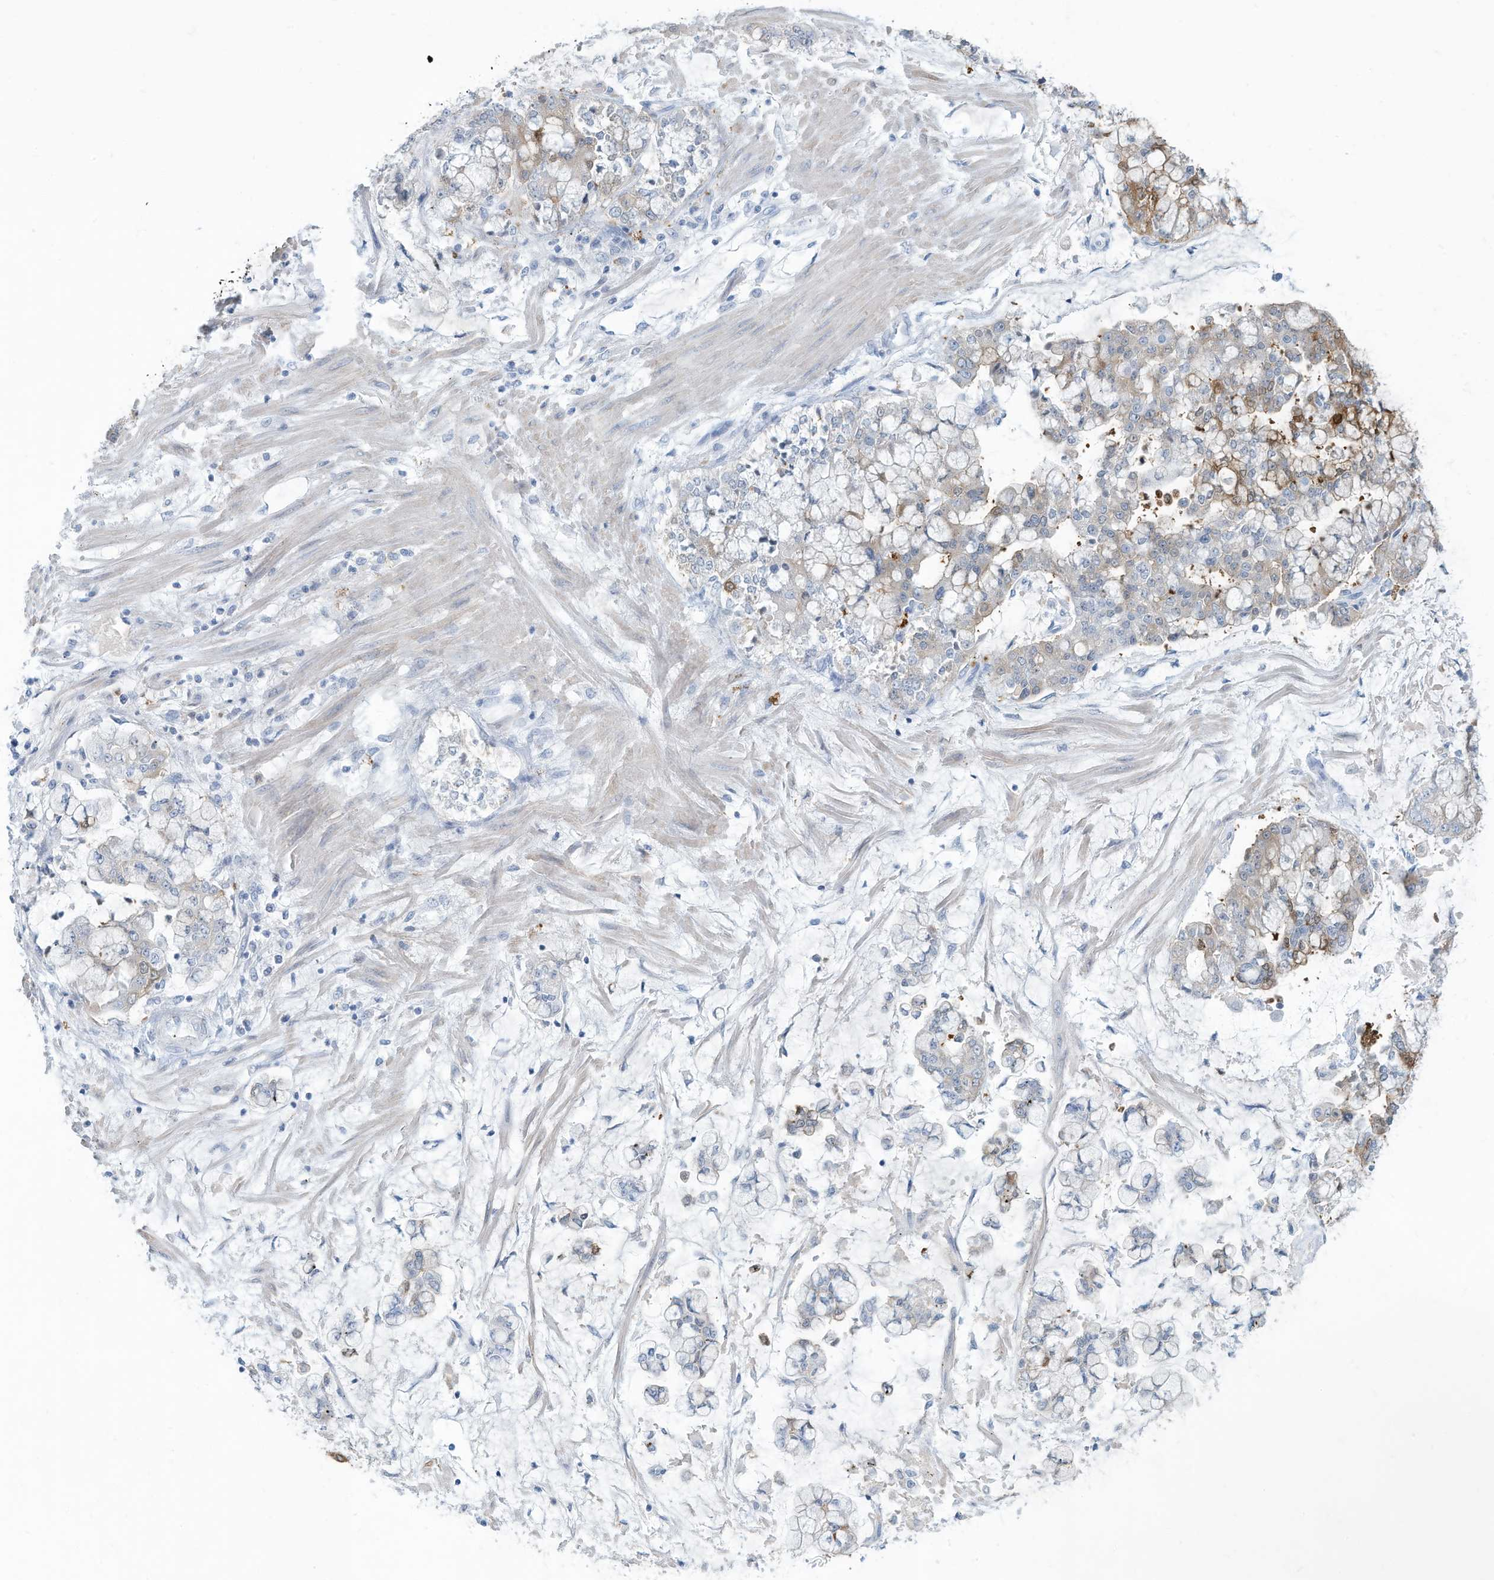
{"staining": {"intensity": "moderate", "quantity": "<25%", "location": "cytoplasmic/membranous"}, "tissue": "stomach cancer", "cell_type": "Tumor cells", "image_type": "cancer", "snomed": [{"axis": "morphology", "description": "Normal tissue, NOS"}, {"axis": "morphology", "description": "Adenocarcinoma, NOS"}, {"axis": "topography", "description": "Stomach, upper"}, {"axis": "topography", "description": "Stomach"}], "caption": "Brown immunohistochemical staining in stomach adenocarcinoma demonstrates moderate cytoplasmic/membranous expression in about <25% of tumor cells.", "gene": "ERI2", "patient": {"sex": "male", "age": 76}}